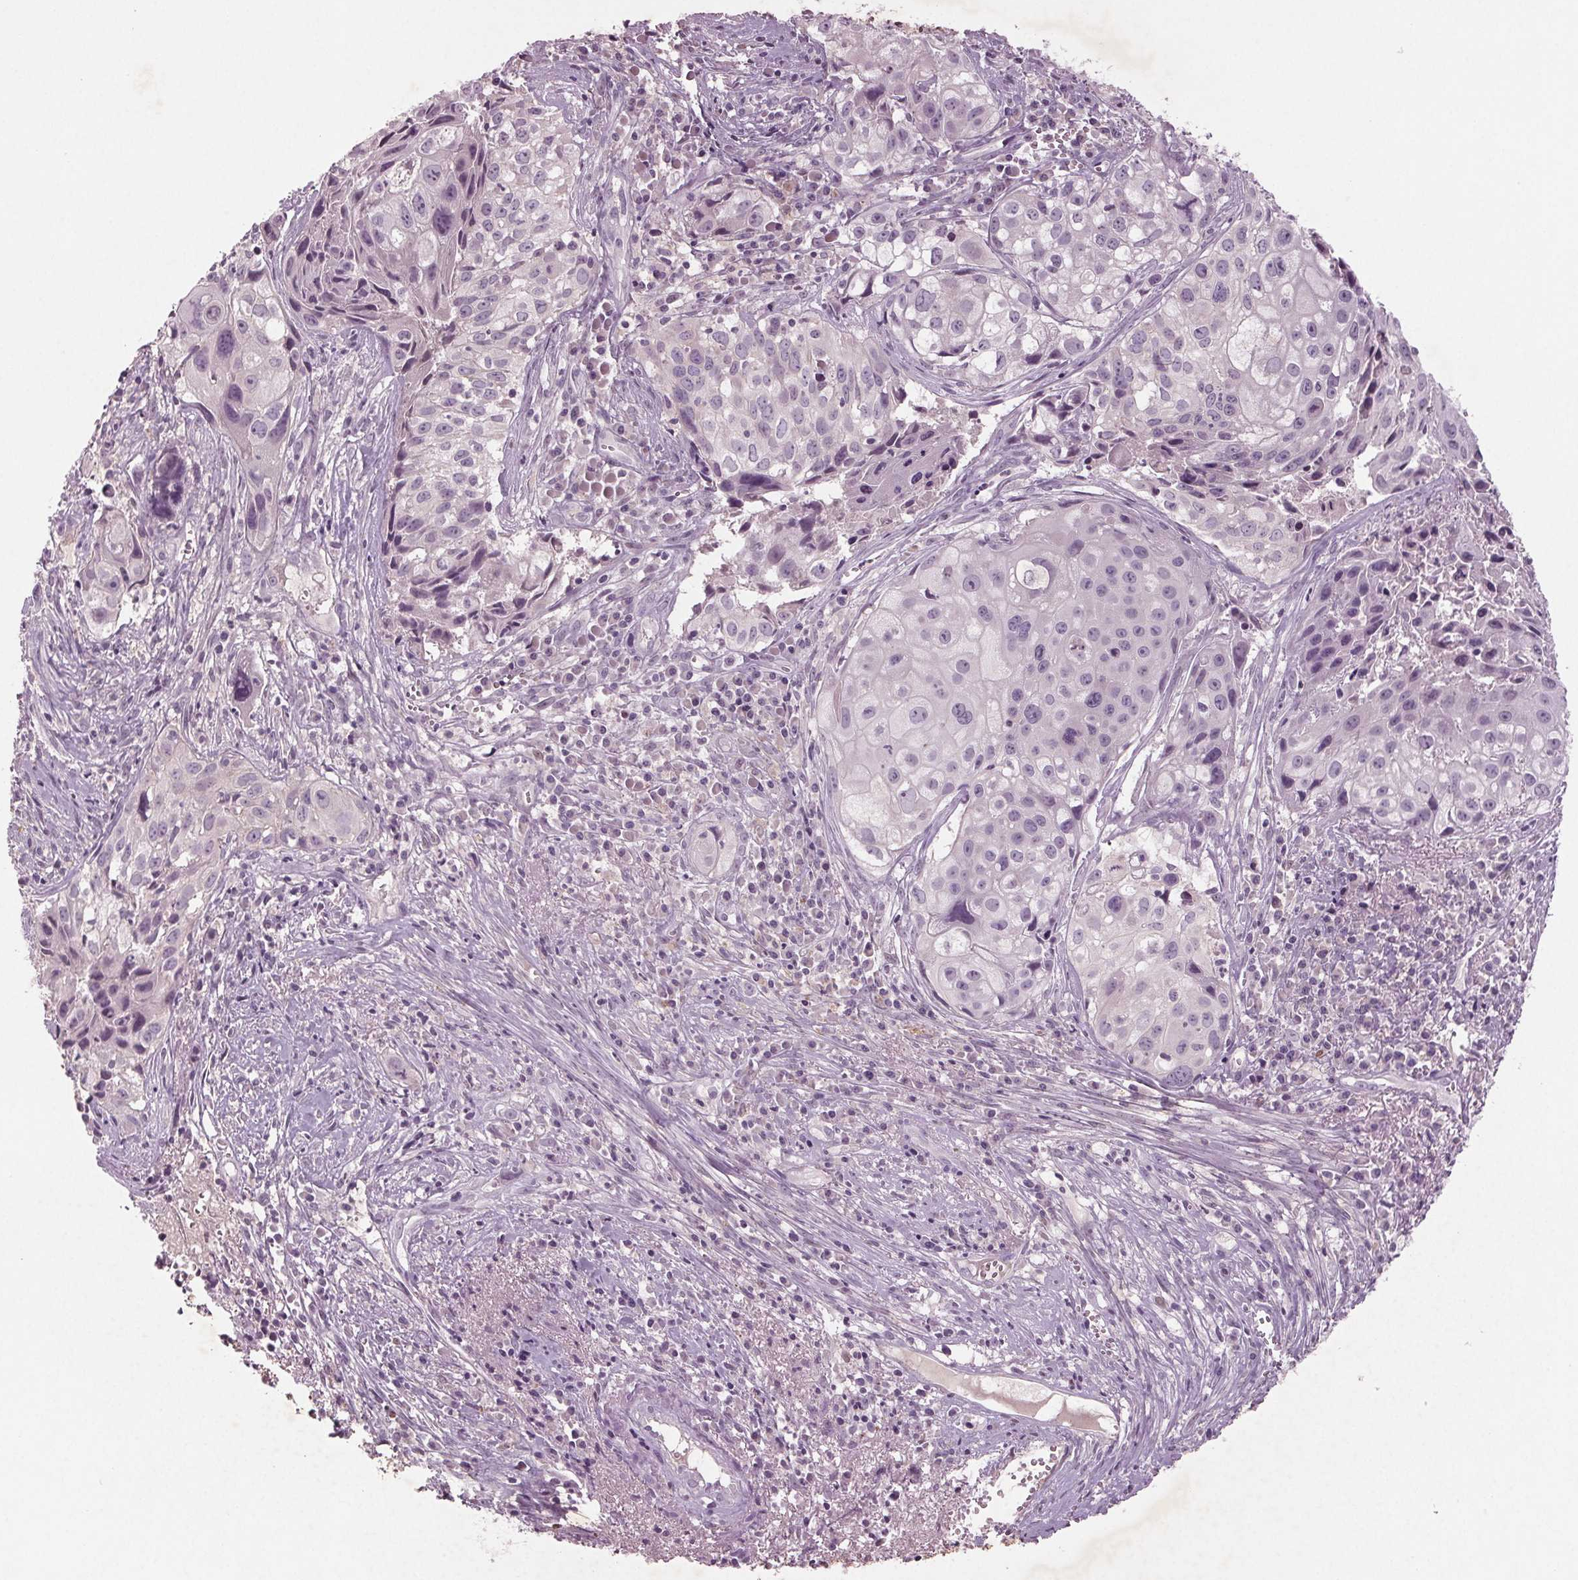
{"staining": {"intensity": "negative", "quantity": "none", "location": "none"}, "tissue": "cervical cancer", "cell_type": "Tumor cells", "image_type": "cancer", "snomed": [{"axis": "morphology", "description": "Squamous cell carcinoma, NOS"}, {"axis": "topography", "description": "Cervix"}], "caption": "DAB immunohistochemical staining of human squamous cell carcinoma (cervical) displays no significant positivity in tumor cells.", "gene": "BHLHE22", "patient": {"sex": "female", "age": 53}}